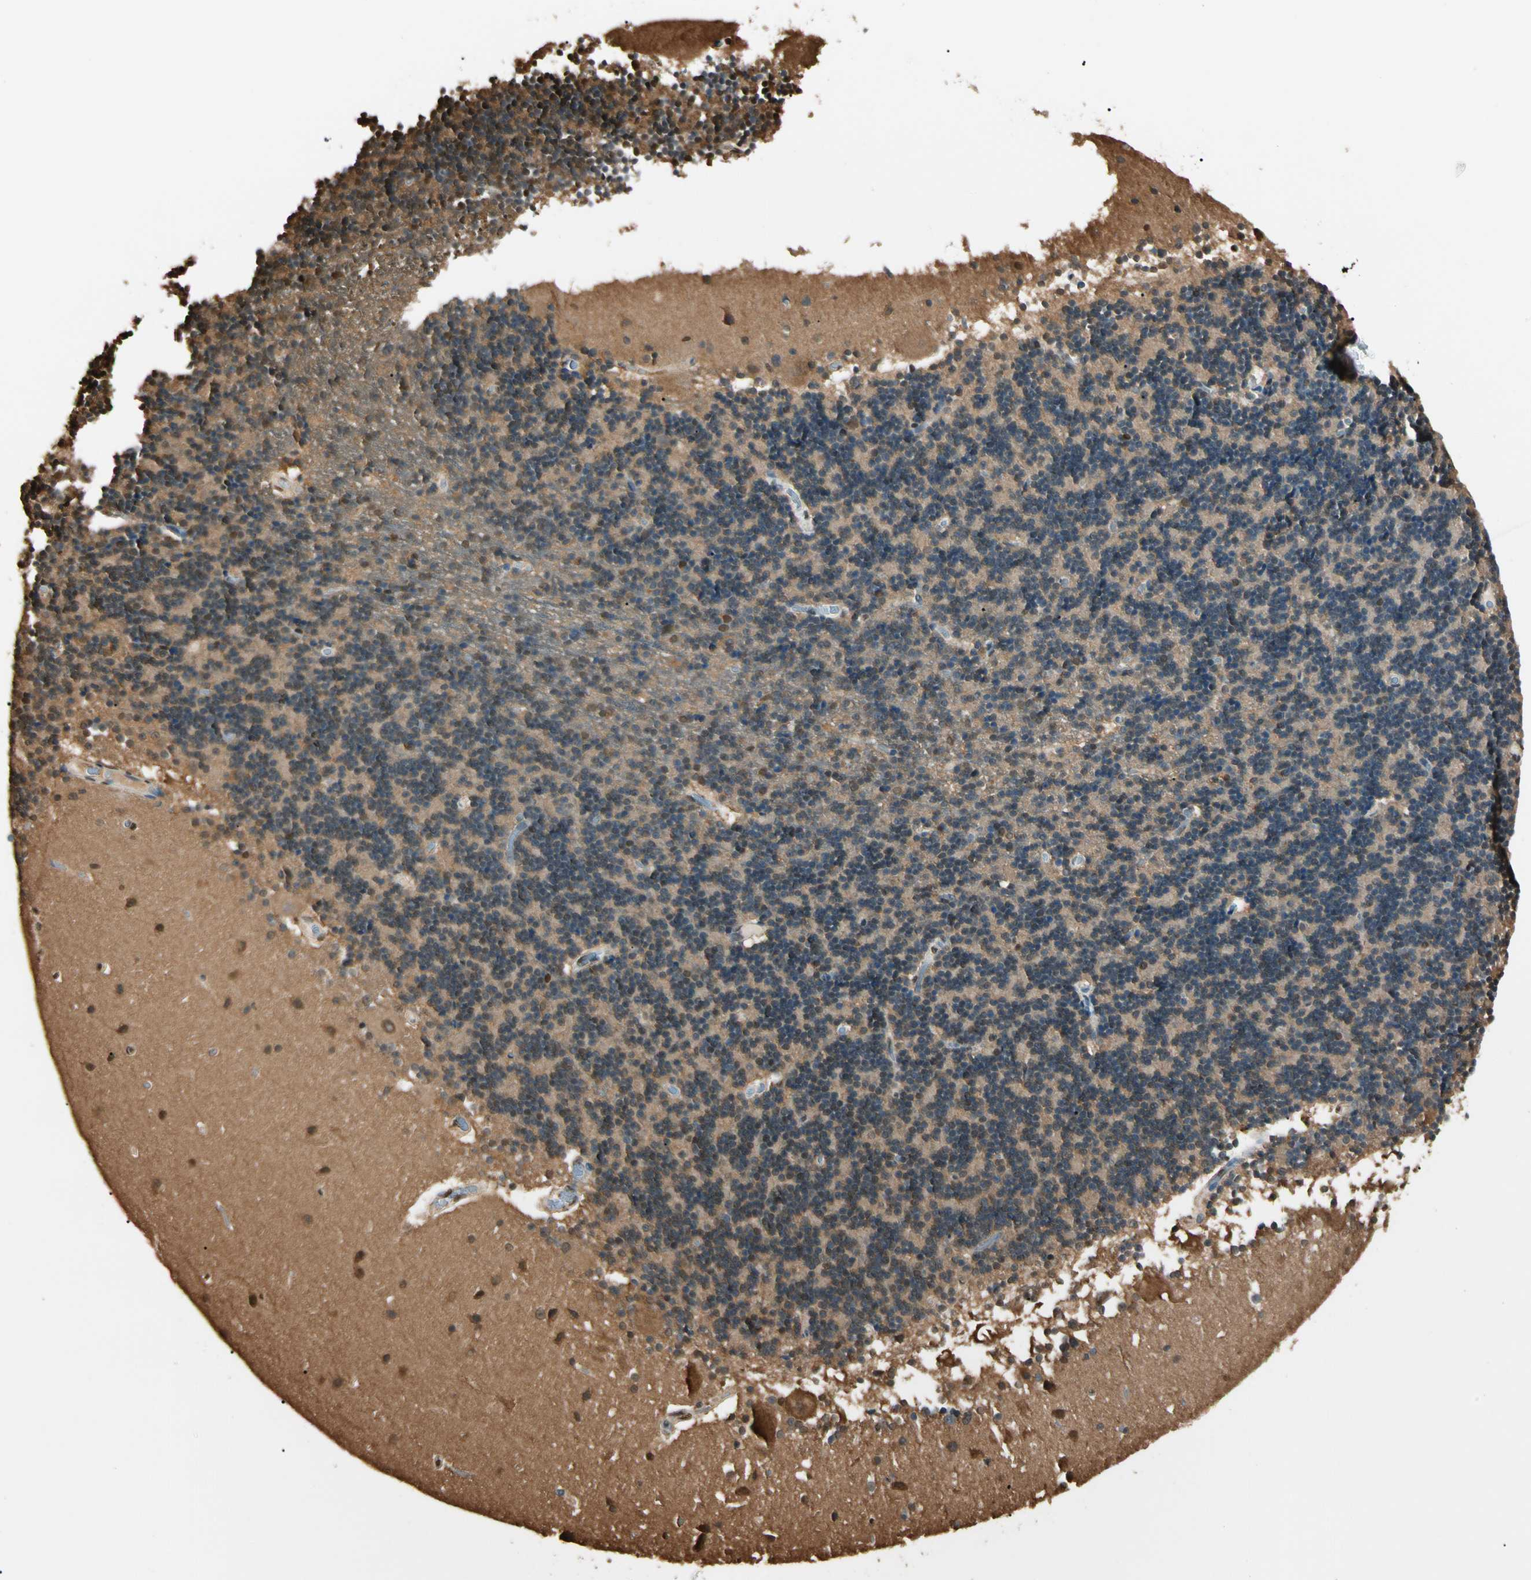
{"staining": {"intensity": "moderate", "quantity": "<25%", "location": "cytoplasmic/membranous,nuclear"}, "tissue": "cerebellum", "cell_type": "Cells in granular layer", "image_type": "normal", "snomed": [{"axis": "morphology", "description": "Normal tissue, NOS"}, {"axis": "topography", "description": "Cerebellum"}], "caption": "Cerebellum stained with immunohistochemistry exhibits moderate cytoplasmic/membranous,nuclear expression in approximately <25% of cells in granular layer.", "gene": "PNCK", "patient": {"sex": "female", "age": 54}}